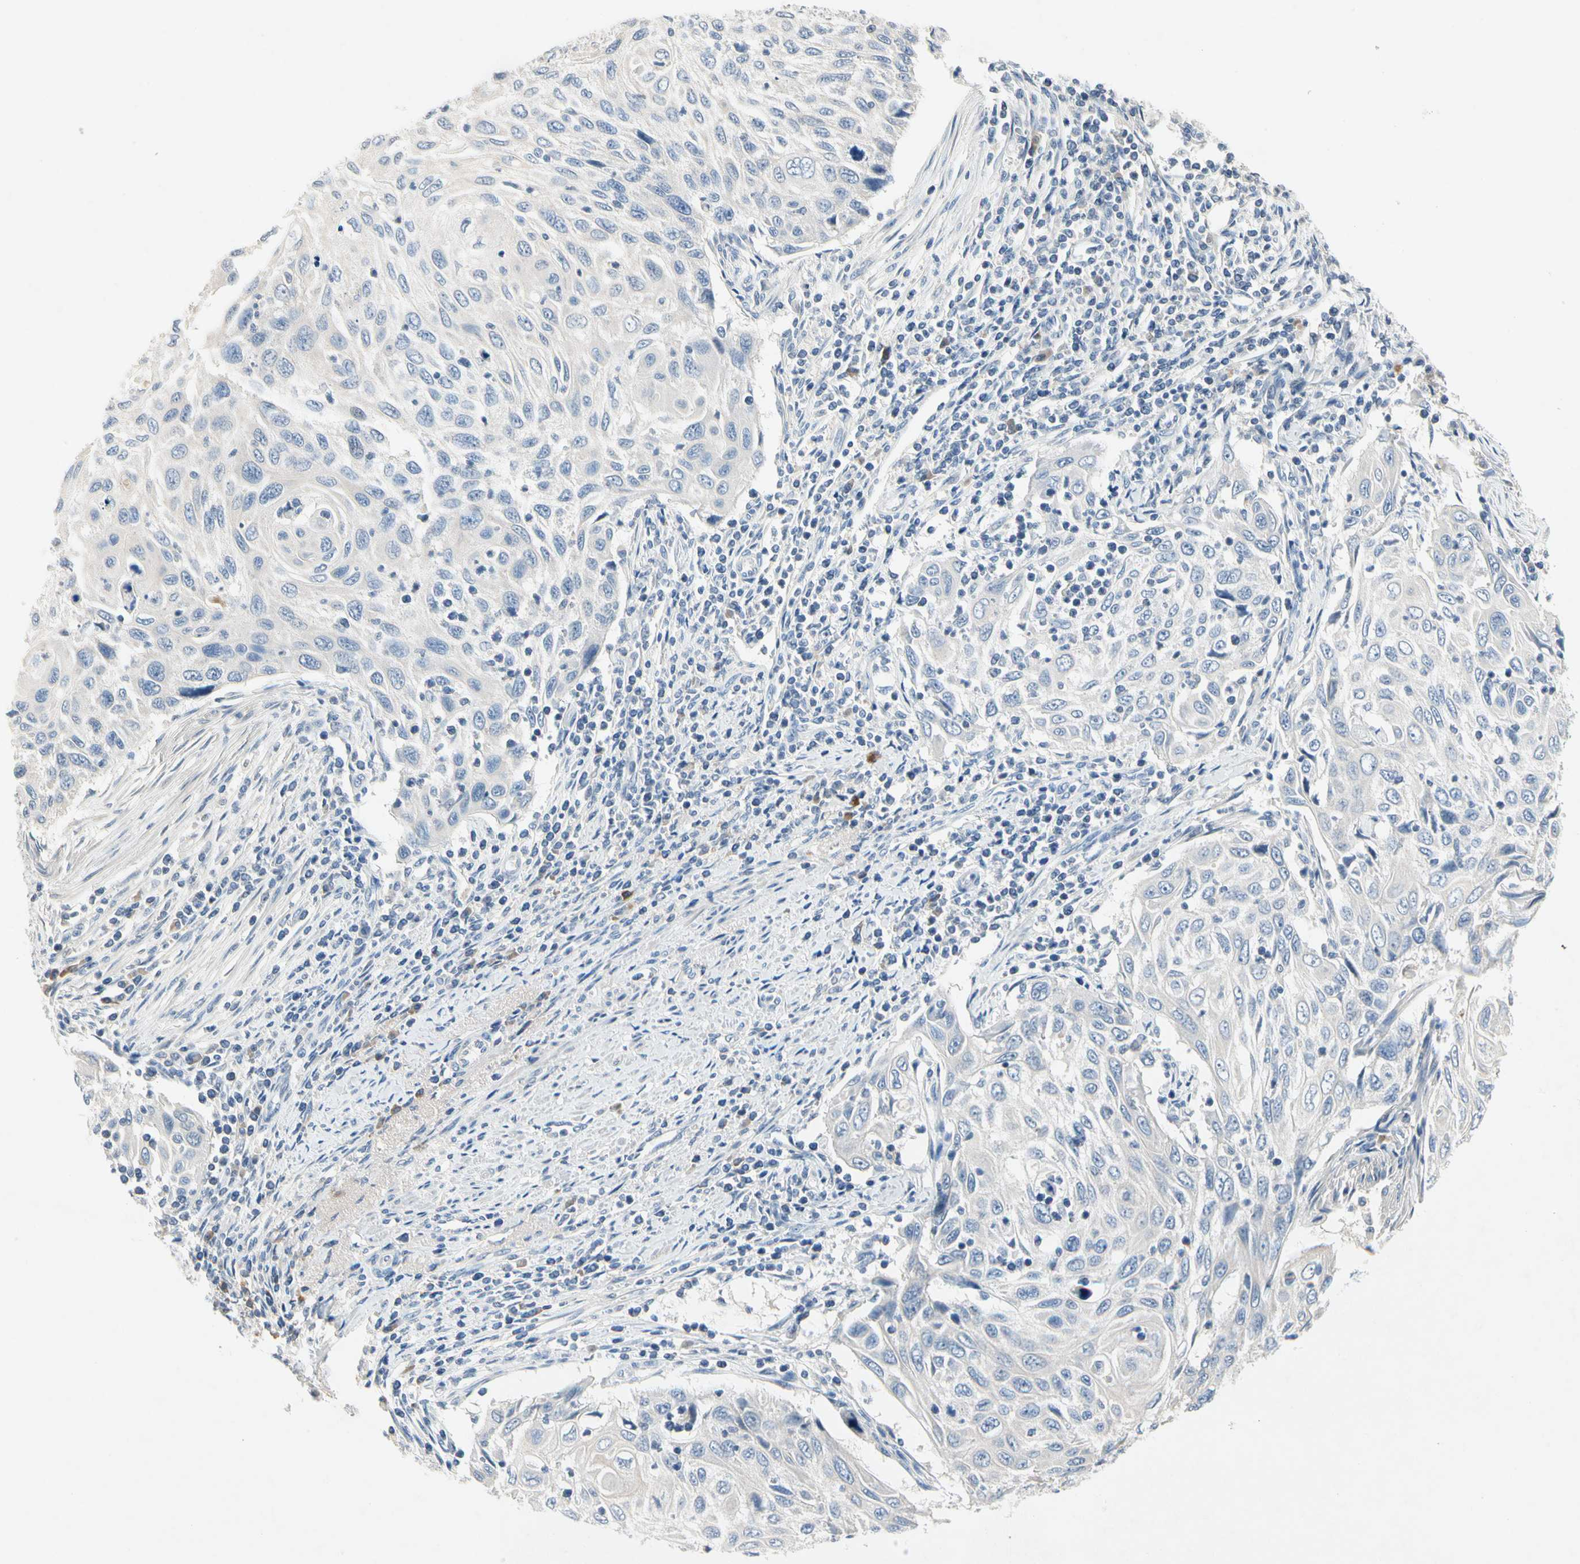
{"staining": {"intensity": "negative", "quantity": "none", "location": "none"}, "tissue": "cervical cancer", "cell_type": "Tumor cells", "image_type": "cancer", "snomed": [{"axis": "morphology", "description": "Squamous cell carcinoma, NOS"}, {"axis": "topography", "description": "Cervix"}], "caption": "A photomicrograph of cervical cancer stained for a protein exhibits no brown staining in tumor cells.", "gene": "ECRG4", "patient": {"sex": "female", "age": 70}}